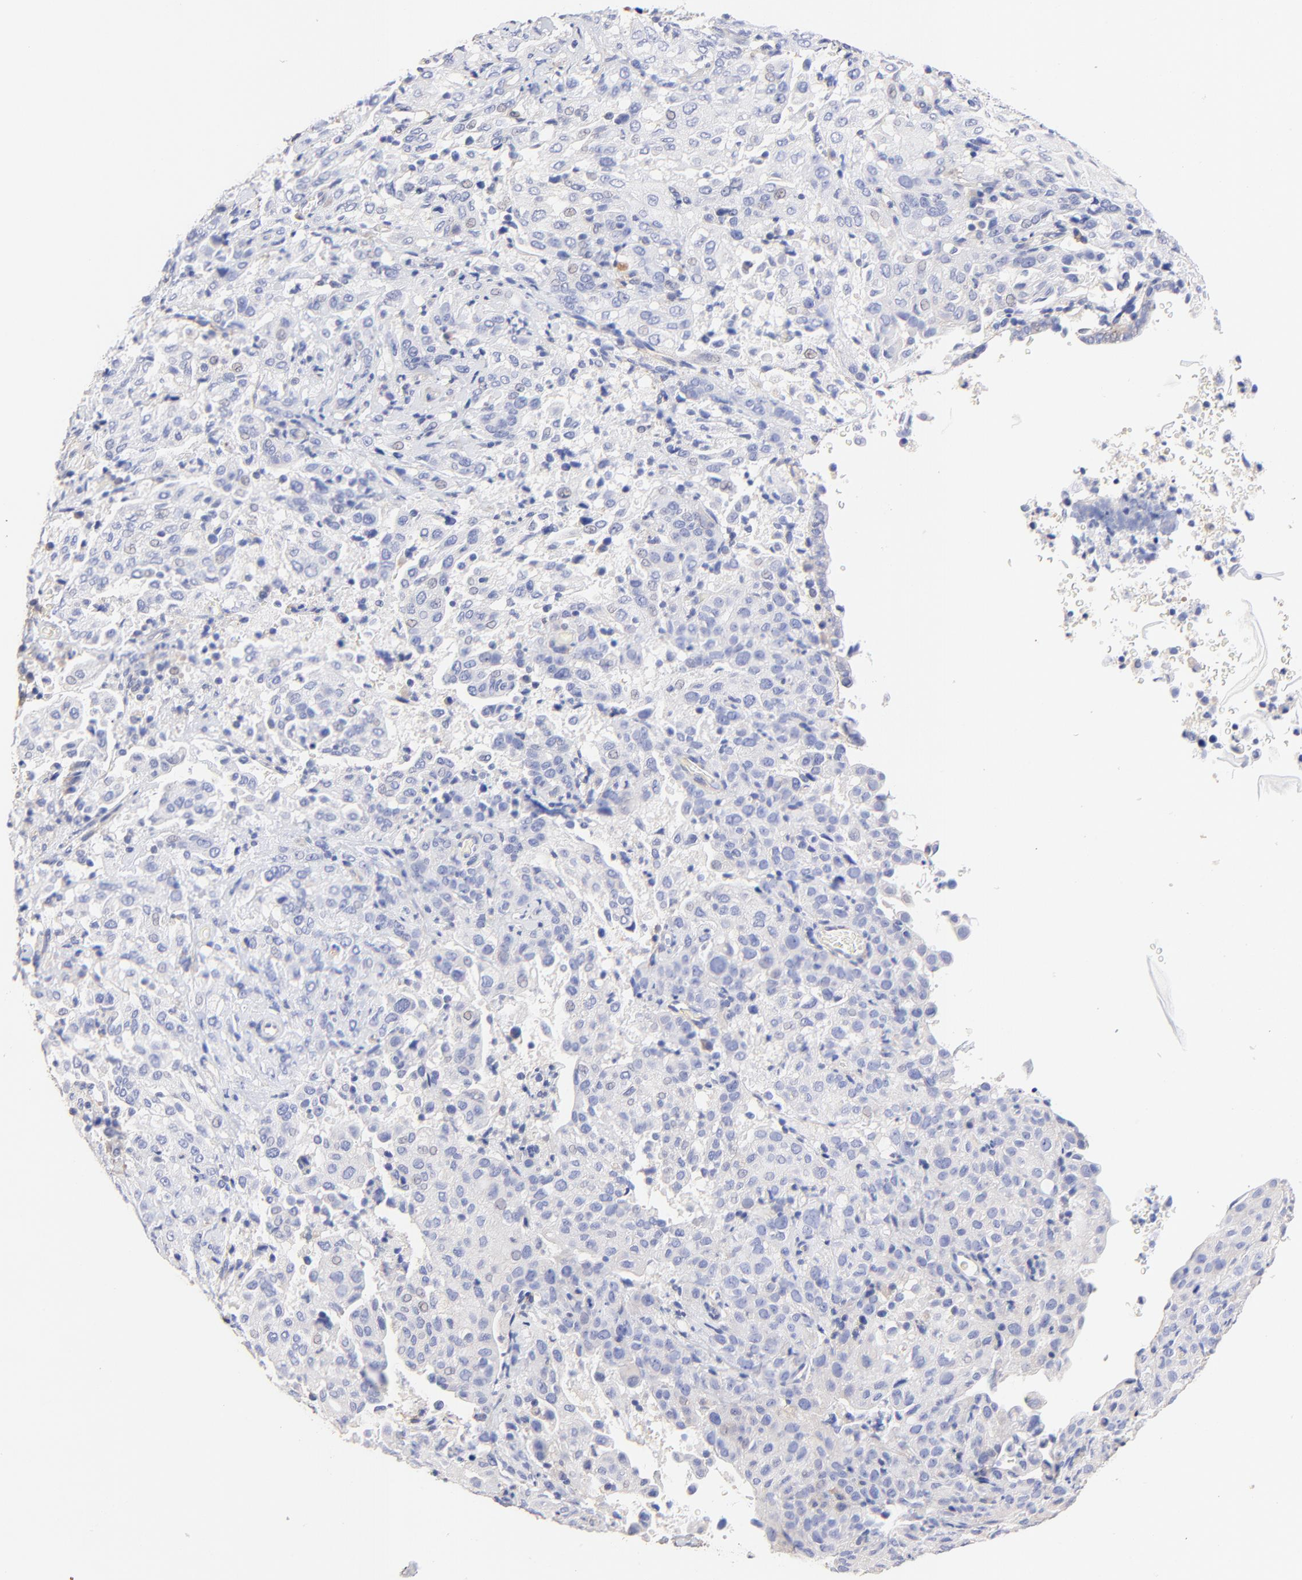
{"staining": {"intensity": "negative", "quantity": "none", "location": "none"}, "tissue": "cervical cancer", "cell_type": "Tumor cells", "image_type": "cancer", "snomed": [{"axis": "morphology", "description": "Squamous cell carcinoma, NOS"}, {"axis": "topography", "description": "Cervix"}], "caption": "IHC image of neoplastic tissue: human cervical cancer stained with DAB (3,3'-diaminobenzidine) exhibits no significant protein expression in tumor cells.", "gene": "ACTRT1", "patient": {"sex": "female", "age": 41}}